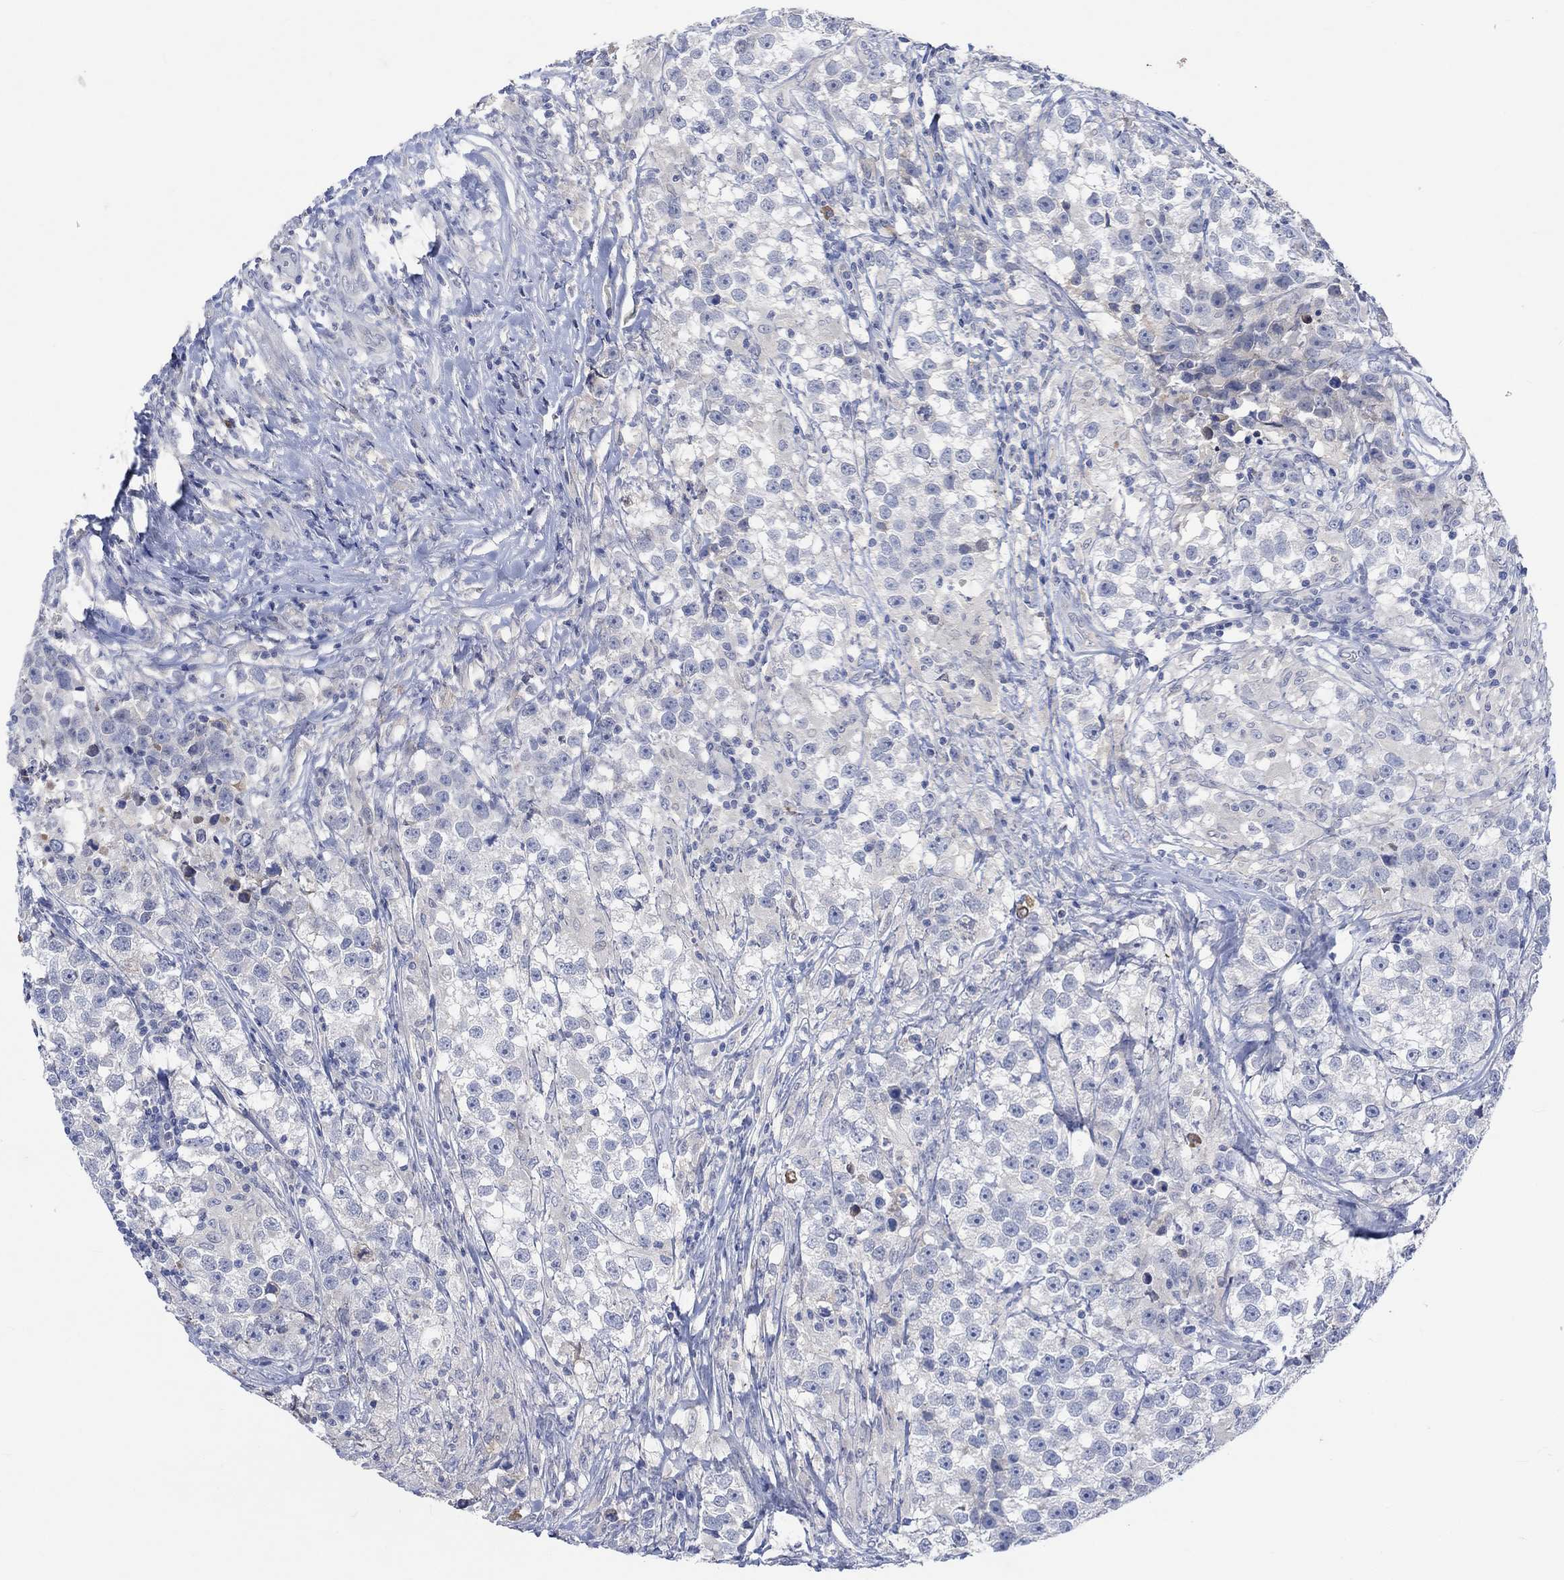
{"staining": {"intensity": "negative", "quantity": "none", "location": "none"}, "tissue": "testis cancer", "cell_type": "Tumor cells", "image_type": "cancer", "snomed": [{"axis": "morphology", "description": "Seminoma, NOS"}, {"axis": "topography", "description": "Testis"}], "caption": "The photomicrograph displays no staining of tumor cells in testis cancer (seminoma). Brightfield microscopy of IHC stained with DAB (brown) and hematoxylin (blue), captured at high magnification.", "gene": "MSTN", "patient": {"sex": "male", "age": 46}}